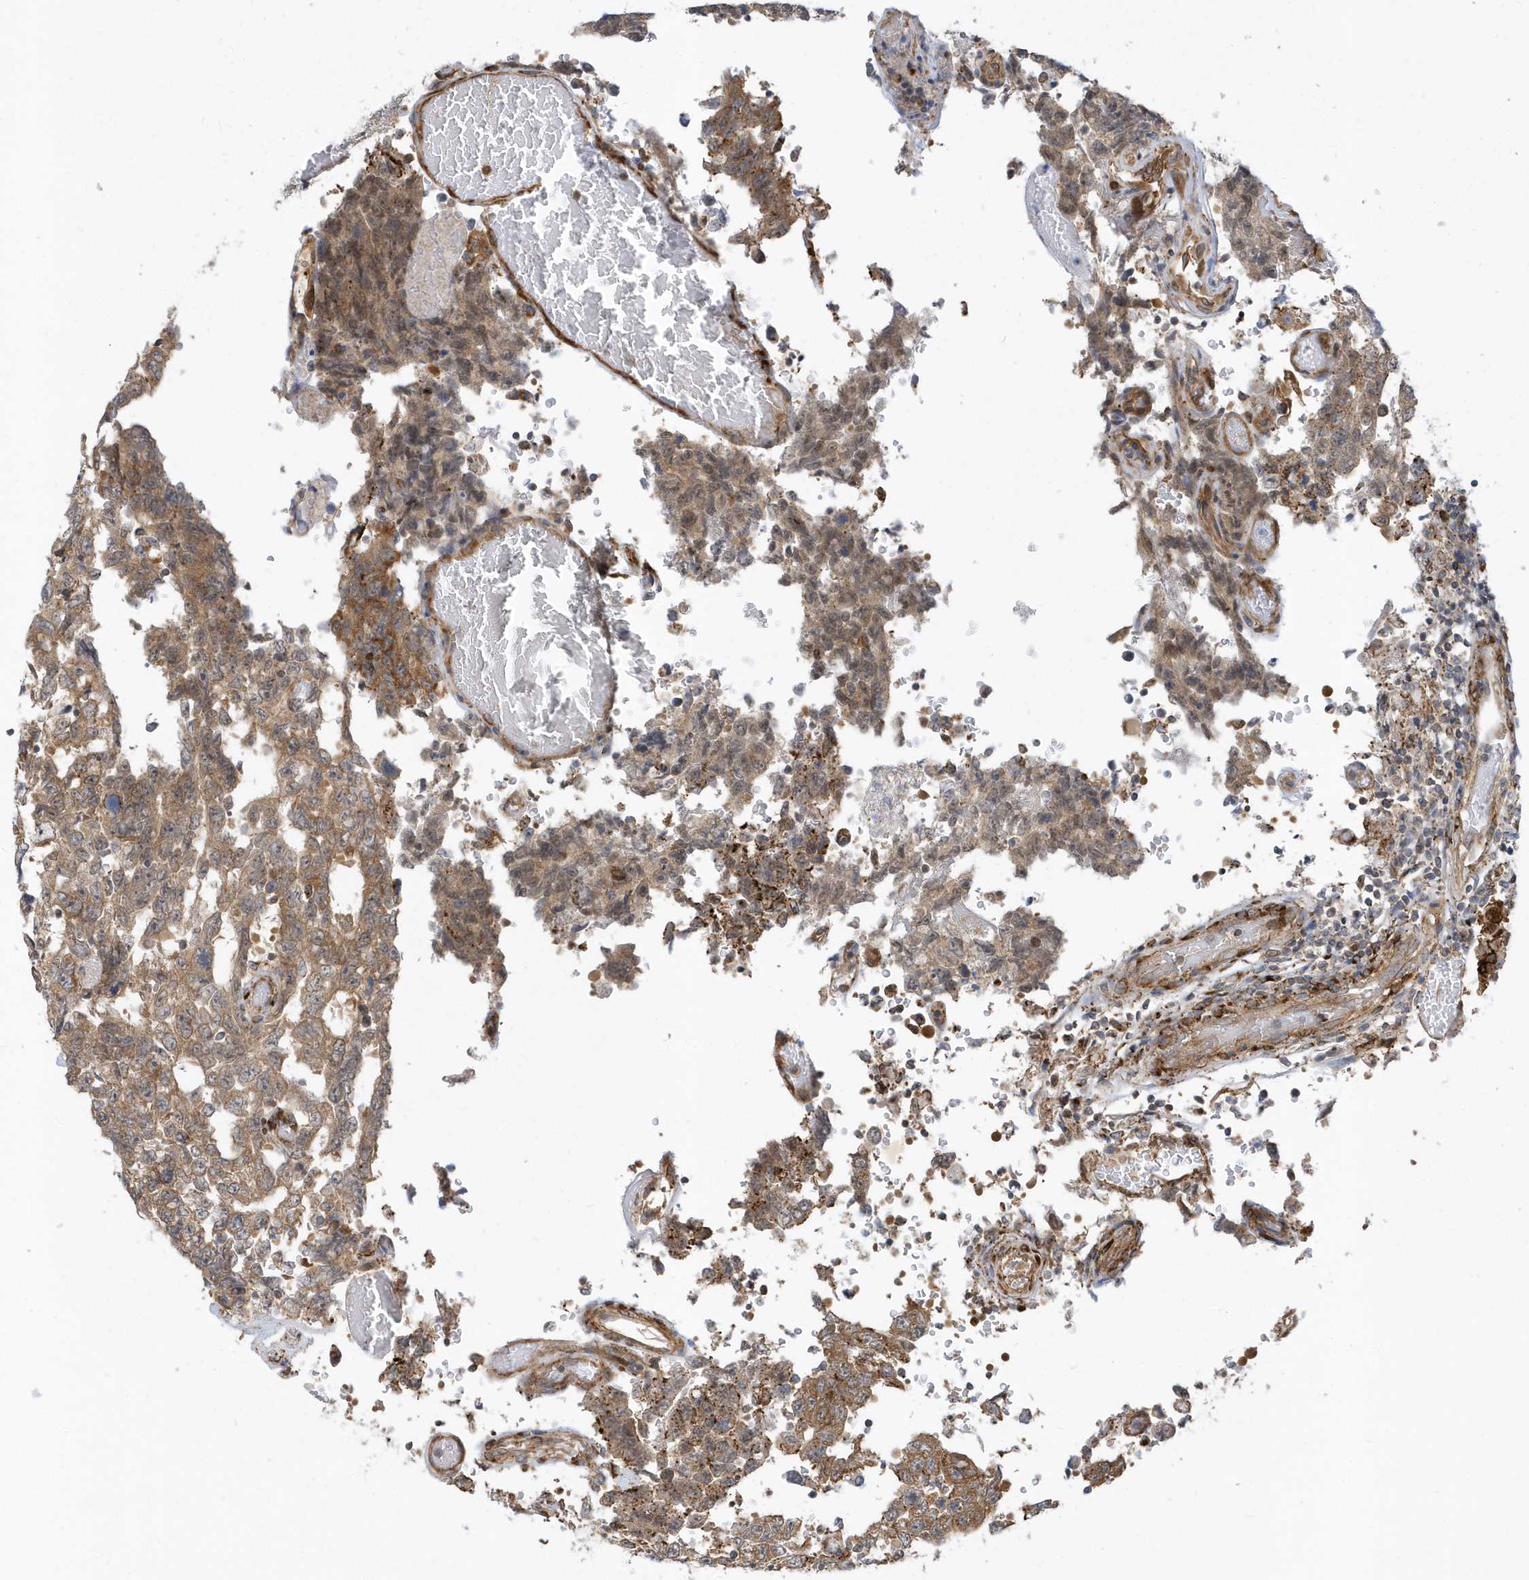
{"staining": {"intensity": "moderate", "quantity": ">75%", "location": "cytoplasmic/membranous"}, "tissue": "testis cancer", "cell_type": "Tumor cells", "image_type": "cancer", "snomed": [{"axis": "morphology", "description": "Carcinoma, Embryonal, NOS"}, {"axis": "topography", "description": "Testis"}], "caption": "Immunohistochemical staining of human testis cancer (embryonal carcinoma) exhibits moderate cytoplasmic/membranous protein expression in approximately >75% of tumor cells.", "gene": "HRH4", "patient": {"sex": "male", "age": 26}}